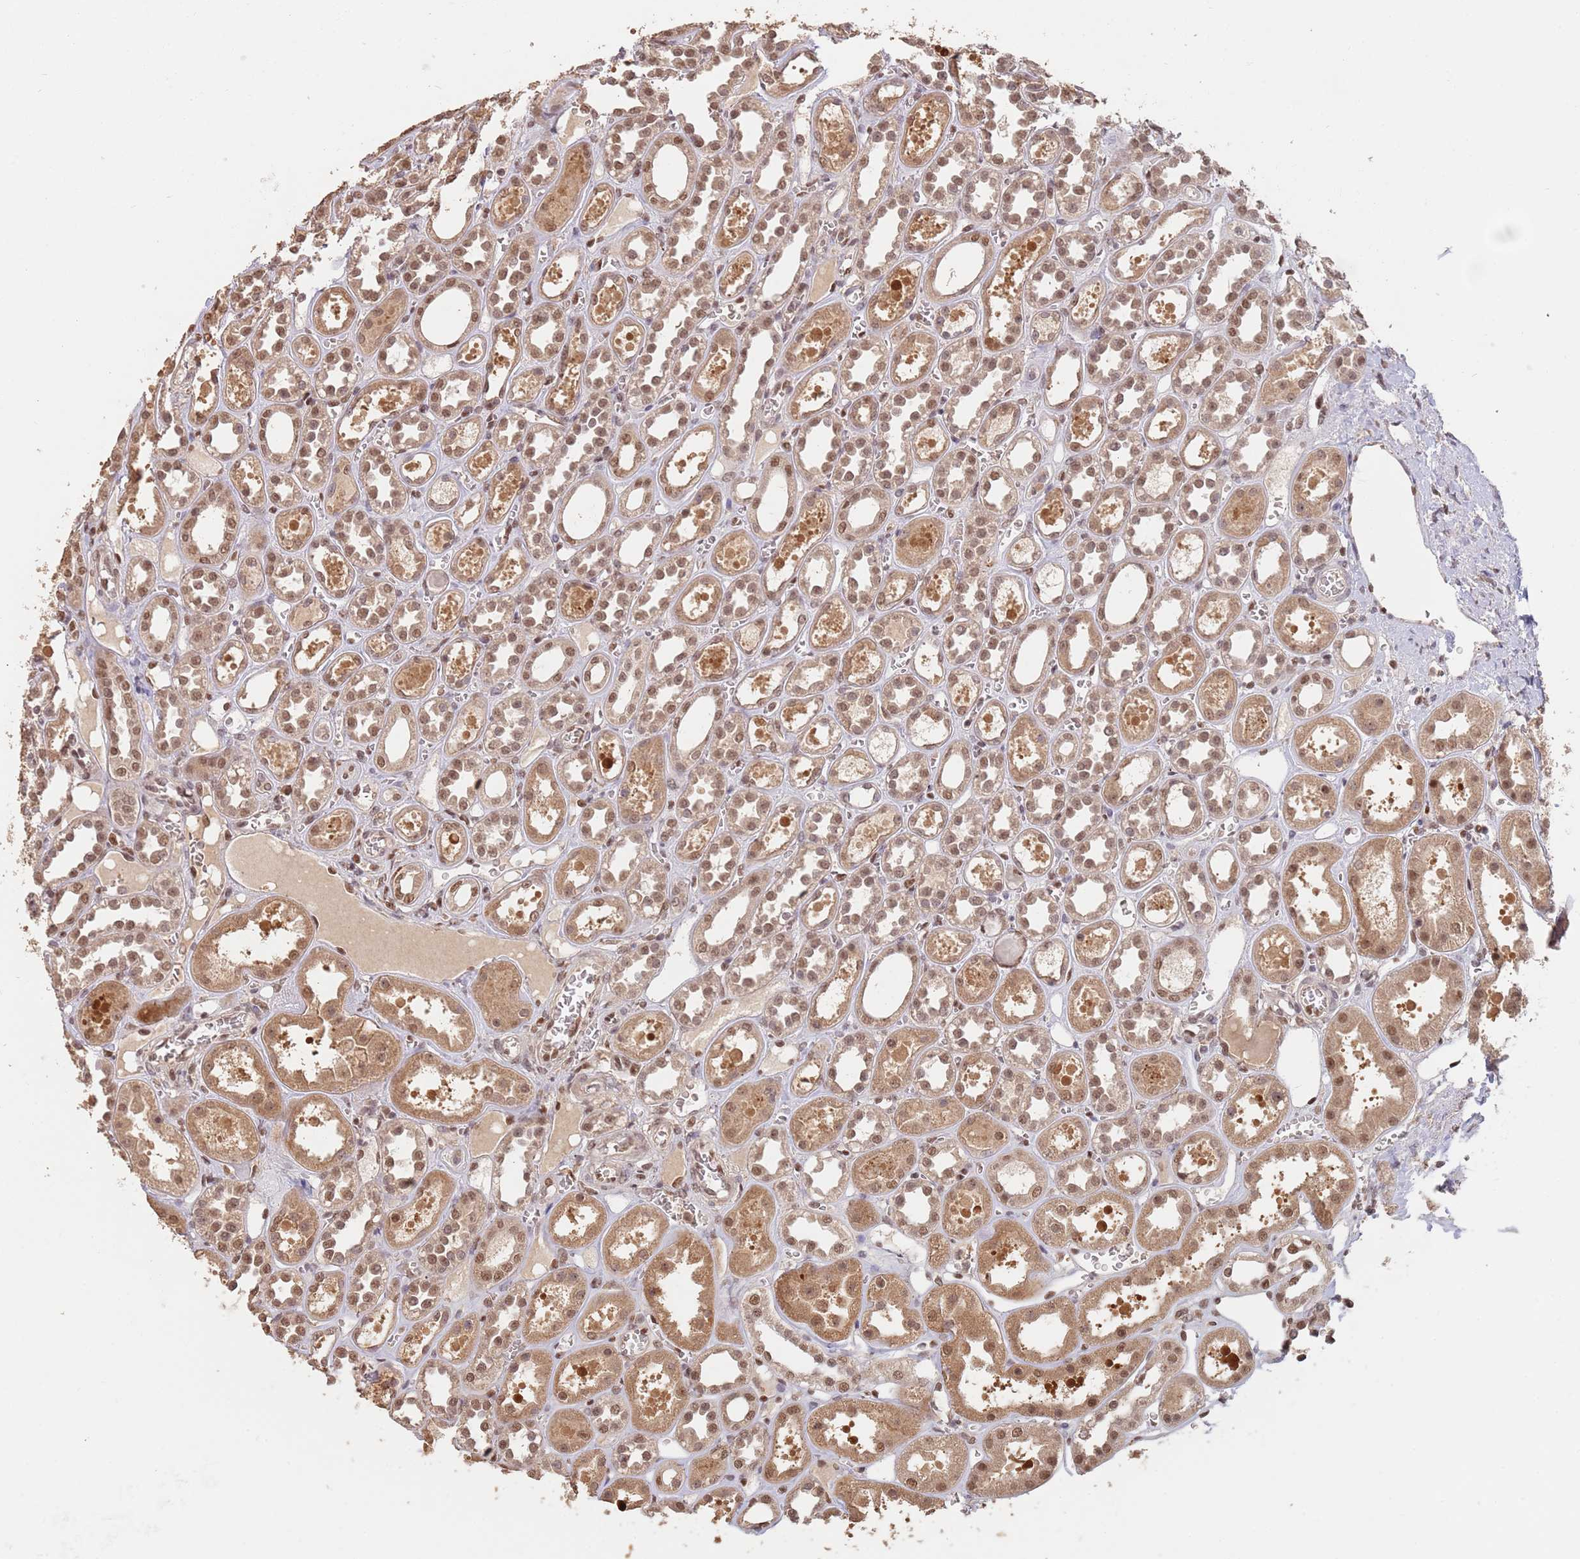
{"staining": {"intensity": "strong", "quantity": "25%-75%", "location": "nuclear"}, "tissue": "kidney", "cell_type": "Cells in glomeruli", "image_type": "normal", "snomed": [{"axis": "morphology", "description": "Normal tissue, NOS"}, {"axis": "topography", "description": "Kidney"}], "caption": "High-magnification brightfield microscopy of normal kidney stained with DAB (3,3'-diaminobenzidine) (brown) and counterstained with hematoxylin (blue). cells in glomeruli exhibit strong nuclear expression is appreciated in approximately25%-75% of cells.", "gene": "RFXANK", "patient": {"sex": "female", "age": 41}}